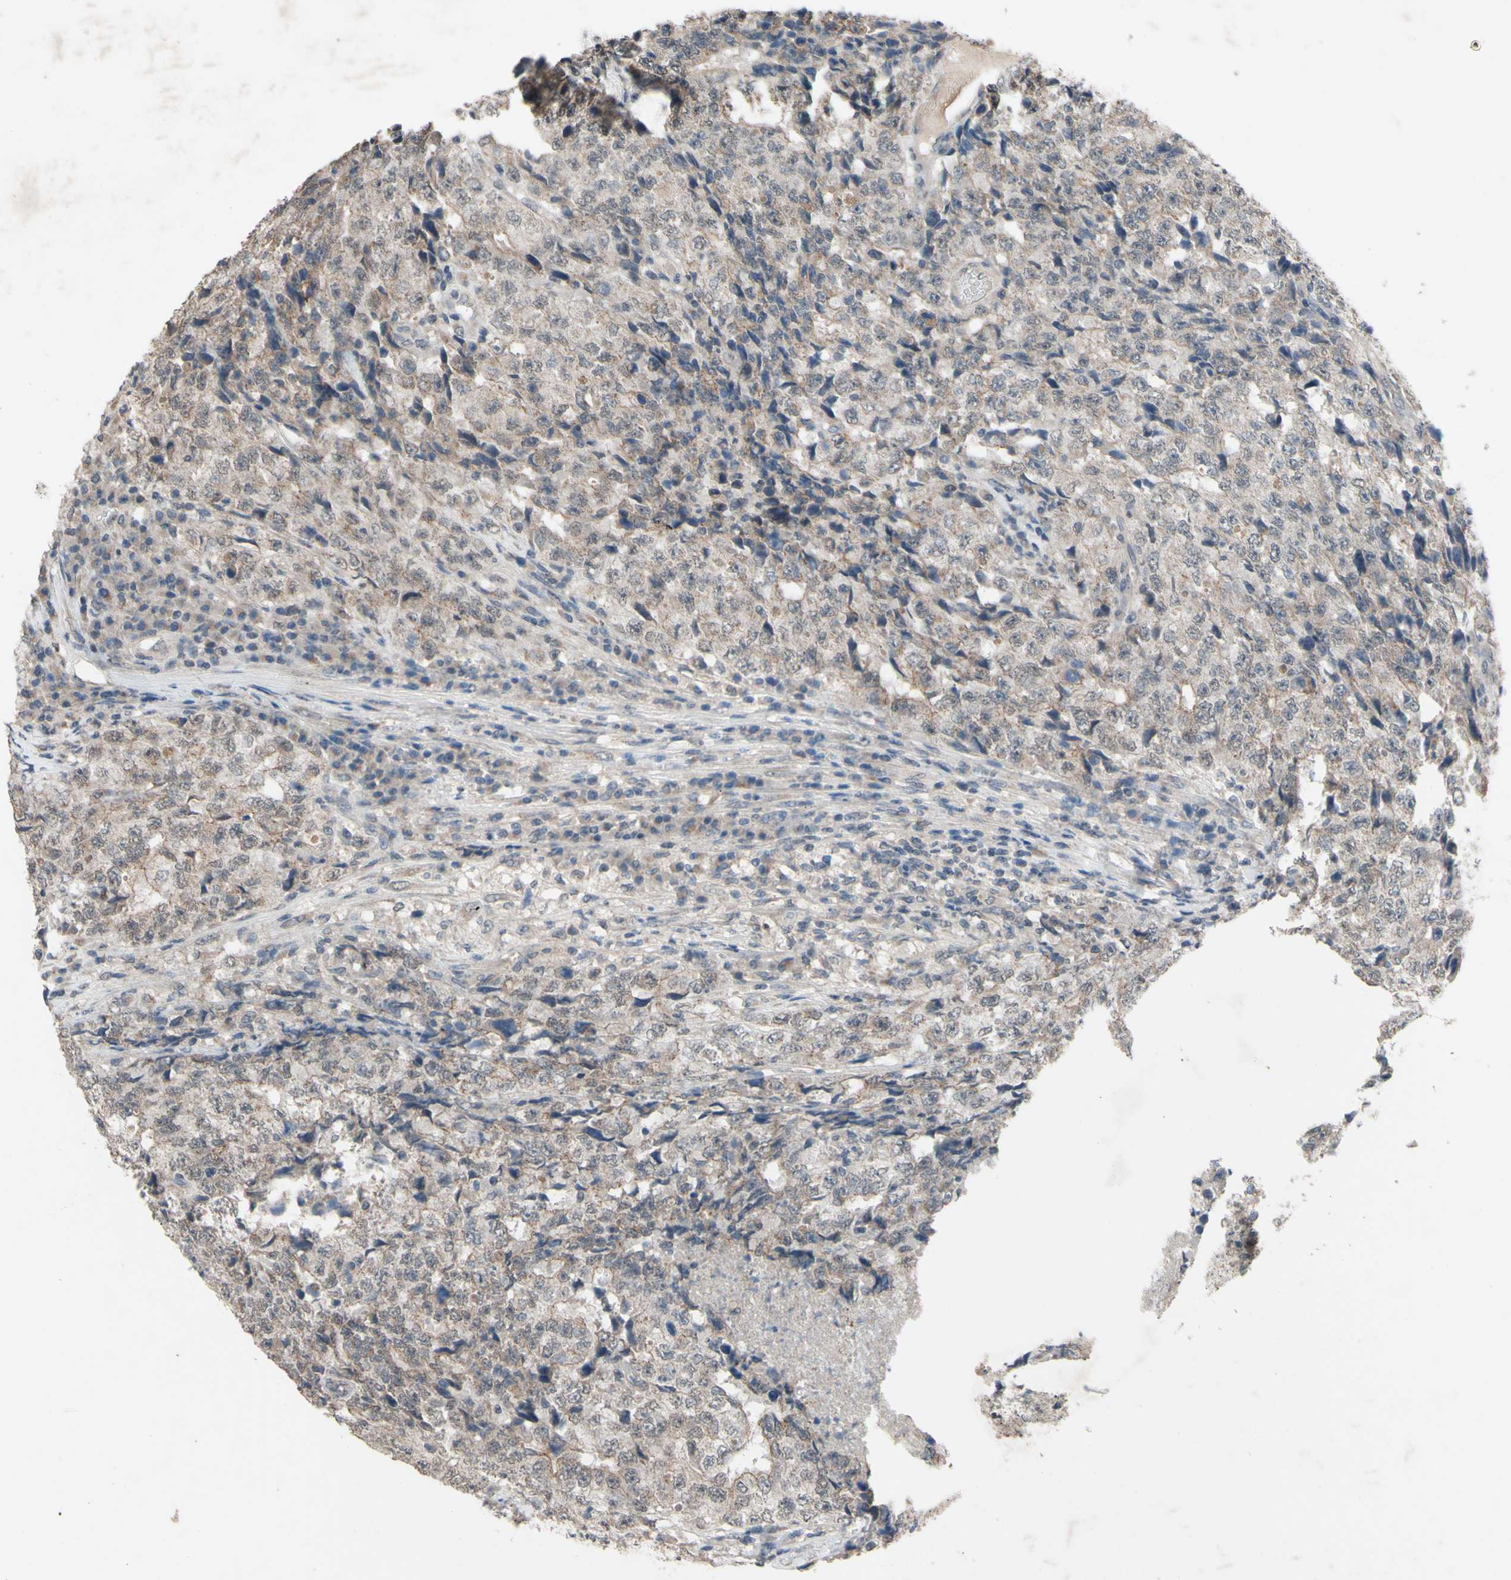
{"staining": {"intensity": "weak", "quantity": ">75%", "location": "cytoplasmic/membranous"}, "tissue": "testis cancer", "cell_type": "Tumor cells", "image_type": "cancer", "snomed": [{"axis": "morphology", "description": "Necrosis, NOS"}, {"axis": "morphology", "description": "Carcinoma, Embryonal, NOS"}, {"axis": "topography", "description": "Testis"}], "caption": "This image exhibits testis cancer (embryonal carcinoma) stained with IHC to label a protein in brown. The cytoplasmic/membranous of tumor cells show weak positivity for the protein. Nuclei are counter-stained blue.", "gene": "CDCP1", "patient": {"sex": "male", "age": 19}}